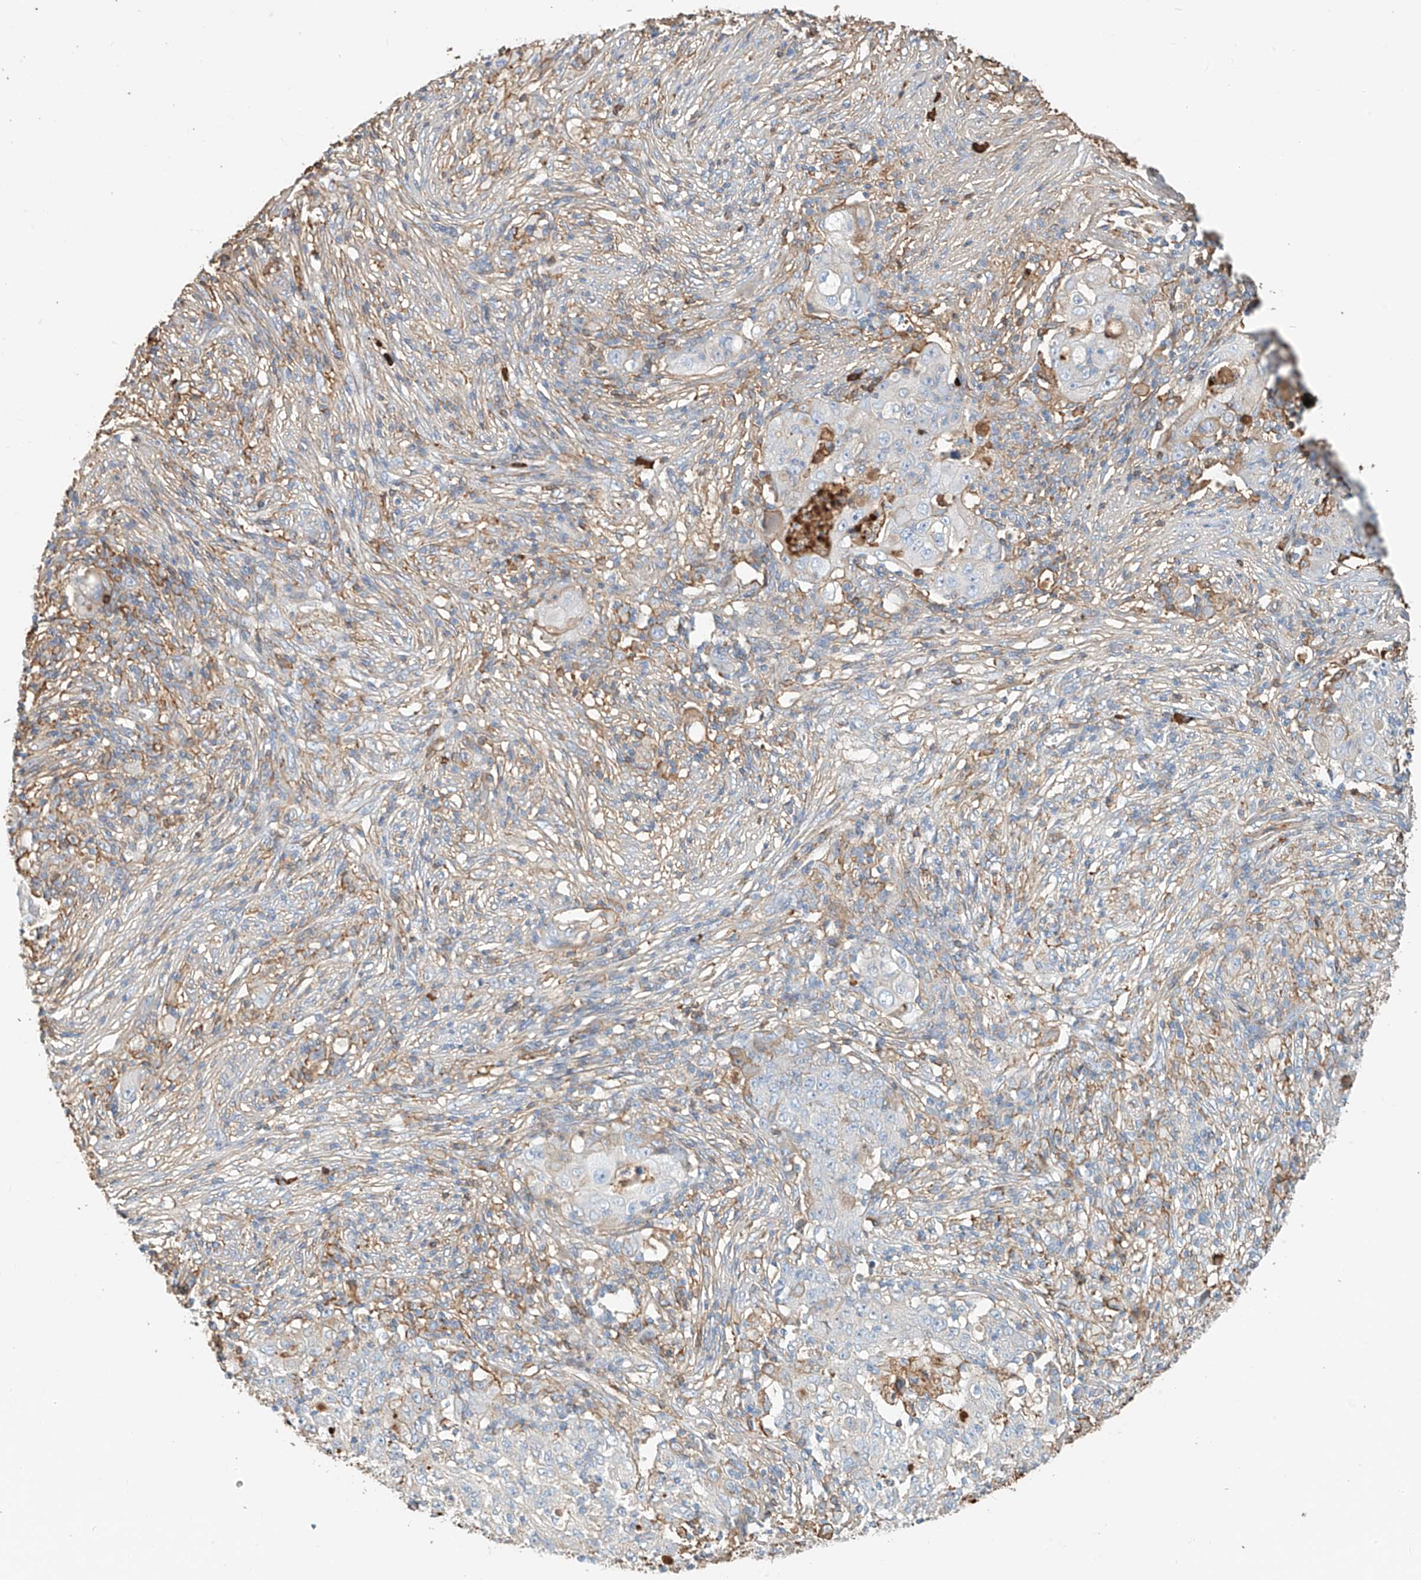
{"staining": {"intensity": "negative", "quantity": "none", "location": "none"}, "tissue": "ovarian cancer", "cell_type": "Tumor cells", "image_type": "cancer", "snomed": [{"axis": "morphology", "description": "Carcinoma, endometroid"}, {"axis": "topography", "description": "Ovary"}], "caption": "Immunohistochemistry (IHC) of ovarian endometroid carcinoma reveals no positivity in tumor cells.", "gene": "ZFP30", "patient": {"sex": "female", "age": 42}}